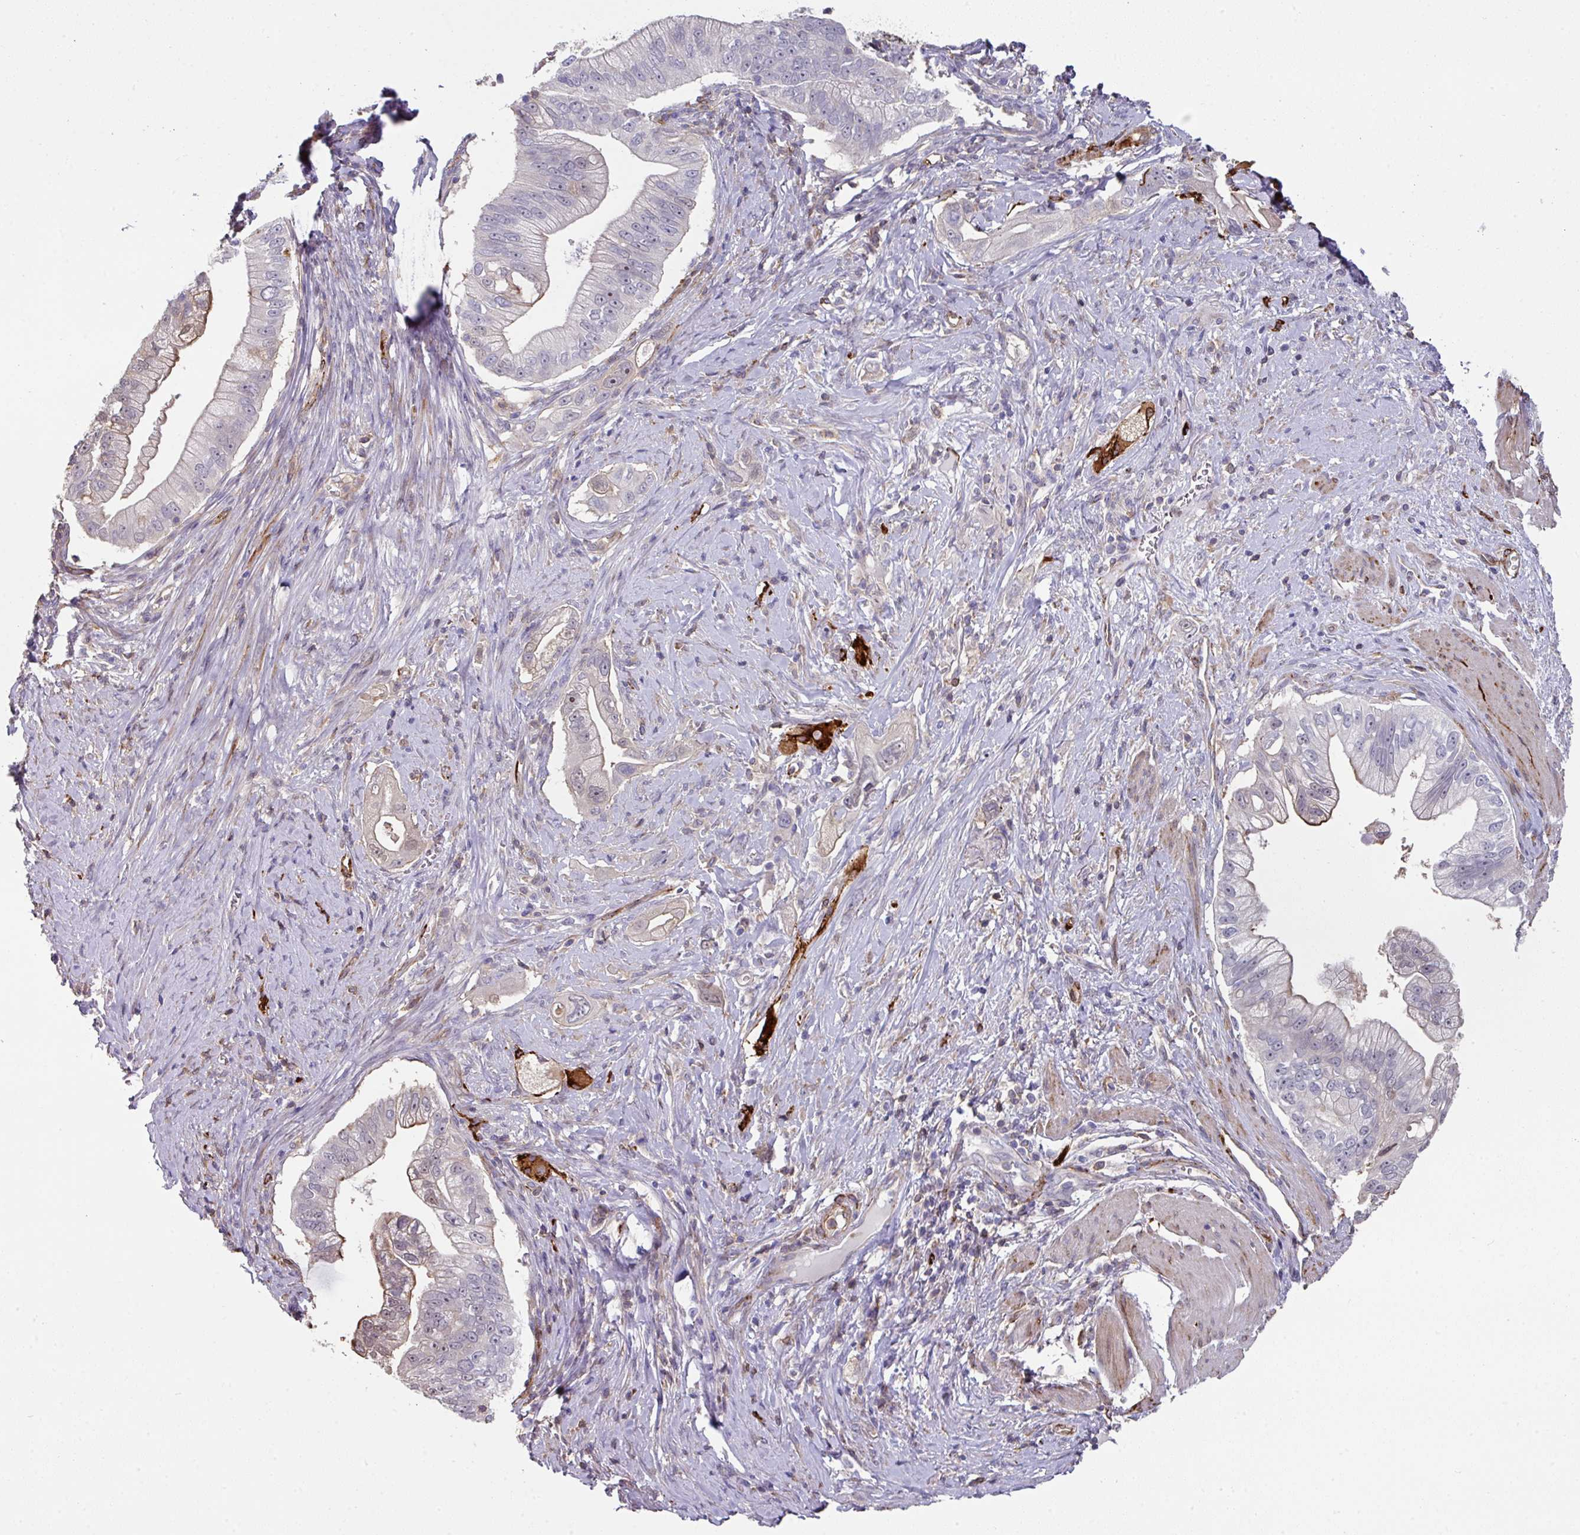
{"staining": {"intensity": "negative", "quantity": "none", "location": "none"}, "tissue": "pancreatic cancer", "cell_type": "Tumor cells", "image_type": "cancer", "snomed": [{"axis": "morphology", "description": "Adenocarcinoma, NOS"}, {"axis": "topography", "description": "Pancreas"}], "caption": "A photomicrograph of human adenocarcinoma (pancreatic) is negative for staining in tumor cells.", "gene": "BEND5", "patient": {"sex": "male", "age": 70}}